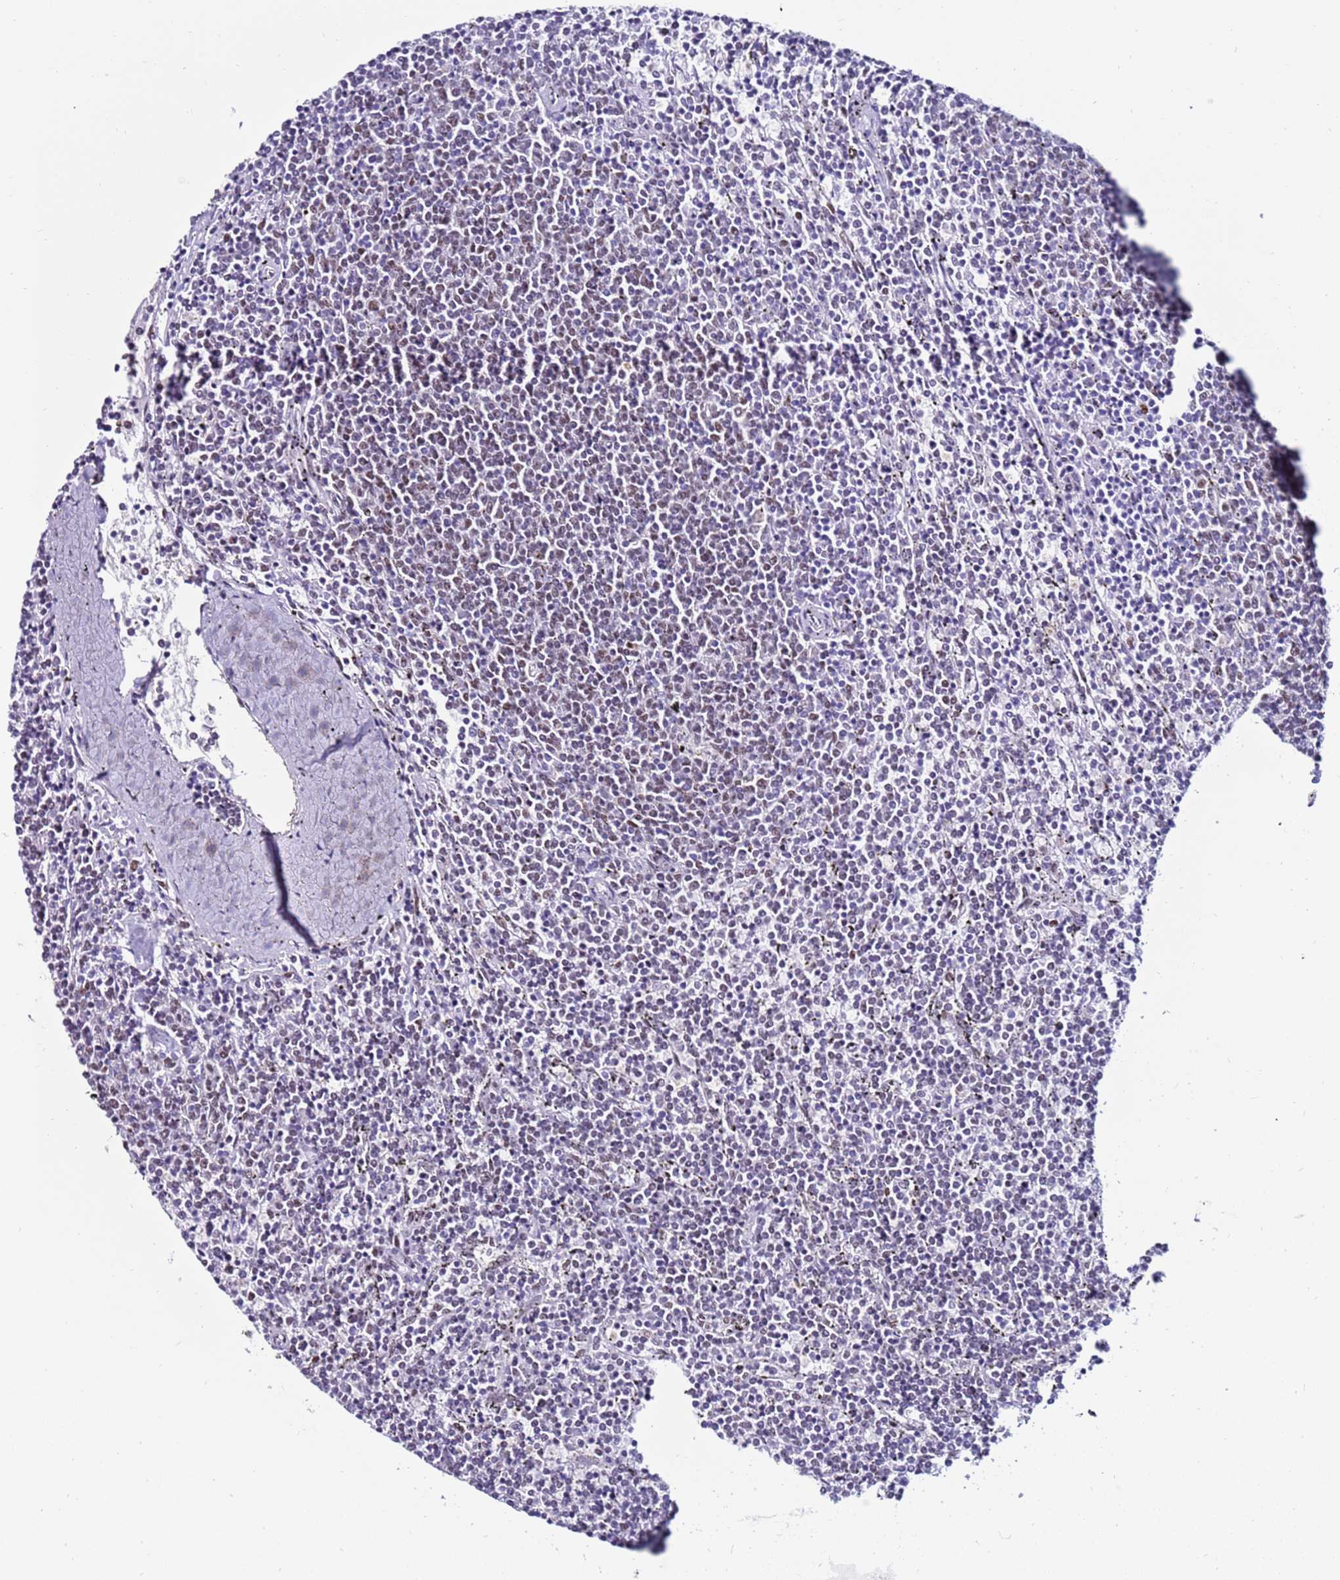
{"staining": {"intensity": "weak", "quantity": "<25%", "location": "nuclear"}, "tissue": "lymphoma", "cell_type": "Tumor cells", "image_type": "cancer", "snomed": [{"axis": "morphology", "description": "Malignant lymphoma, non-Hodgkin's type, Low grade"}, {"axis": "topography", "description": "Spleen"}], "caption": "Photomicrograph shows no significant protein positivity in tumor cells of lymphoma. (Stains: DAB (3,3'-diaminobenzidine) IHC with hematoxylin counter stain, Microscopy: brightfield microscopy at high magnification).", "gene": "KPNA4", "patient": {"sex": "female", "age": 50}}